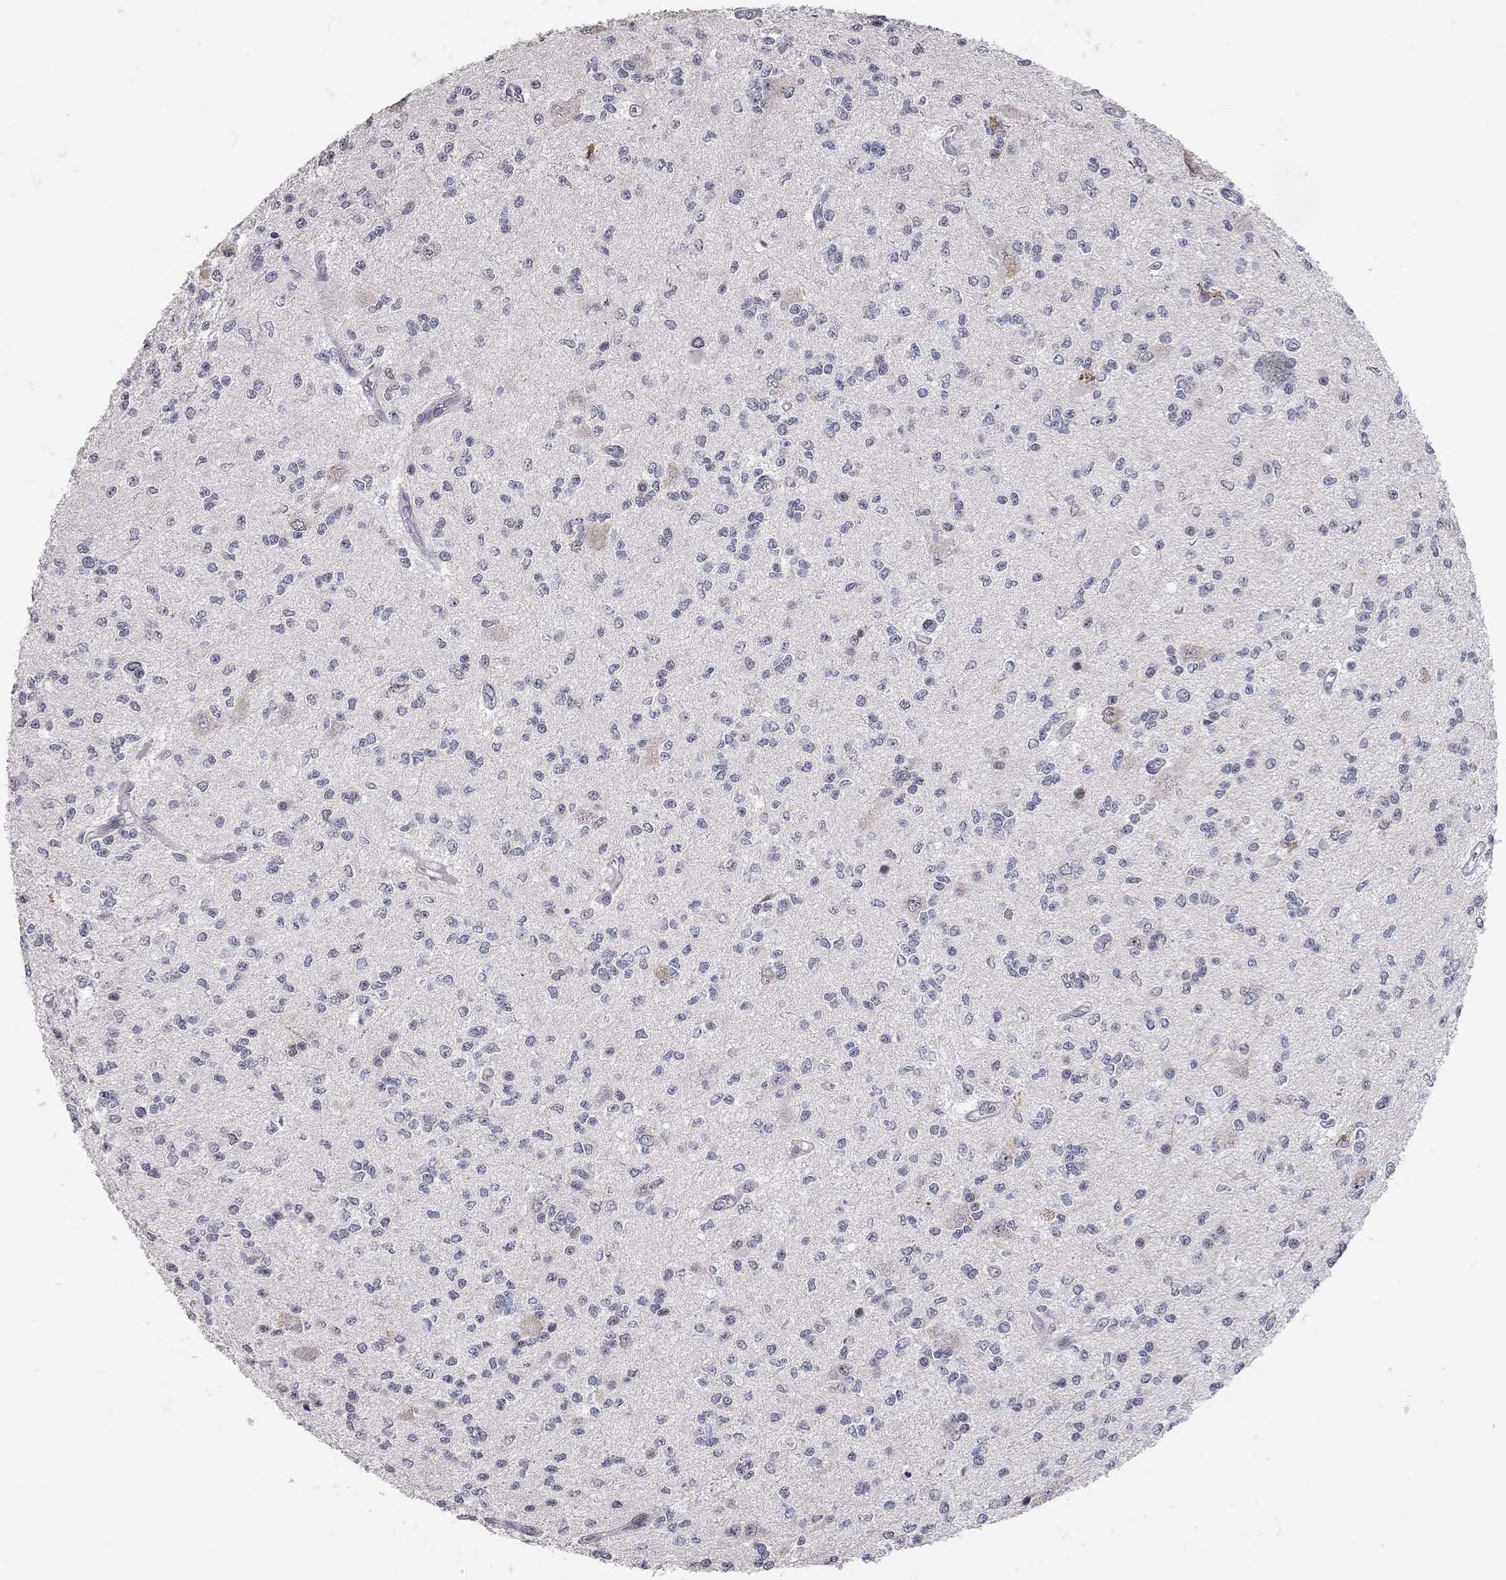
{"staining": {"intensity": "negative", "quantity": "none", "location": "none"}, "tissue": "glioma", "cell_type": "Tumor cells", "image_type": "cancer", "snomed": [{"axis": "morphology", "description": "Glioma, malignant, Low grade"}, {"axis": "topography", "description": "Brain"}], "caption": "There is no significant positivity in tumor cells of malignant low-grade glioma.", "gene": "XAGE2", "patient": {"sex": "male", "age": 67}}